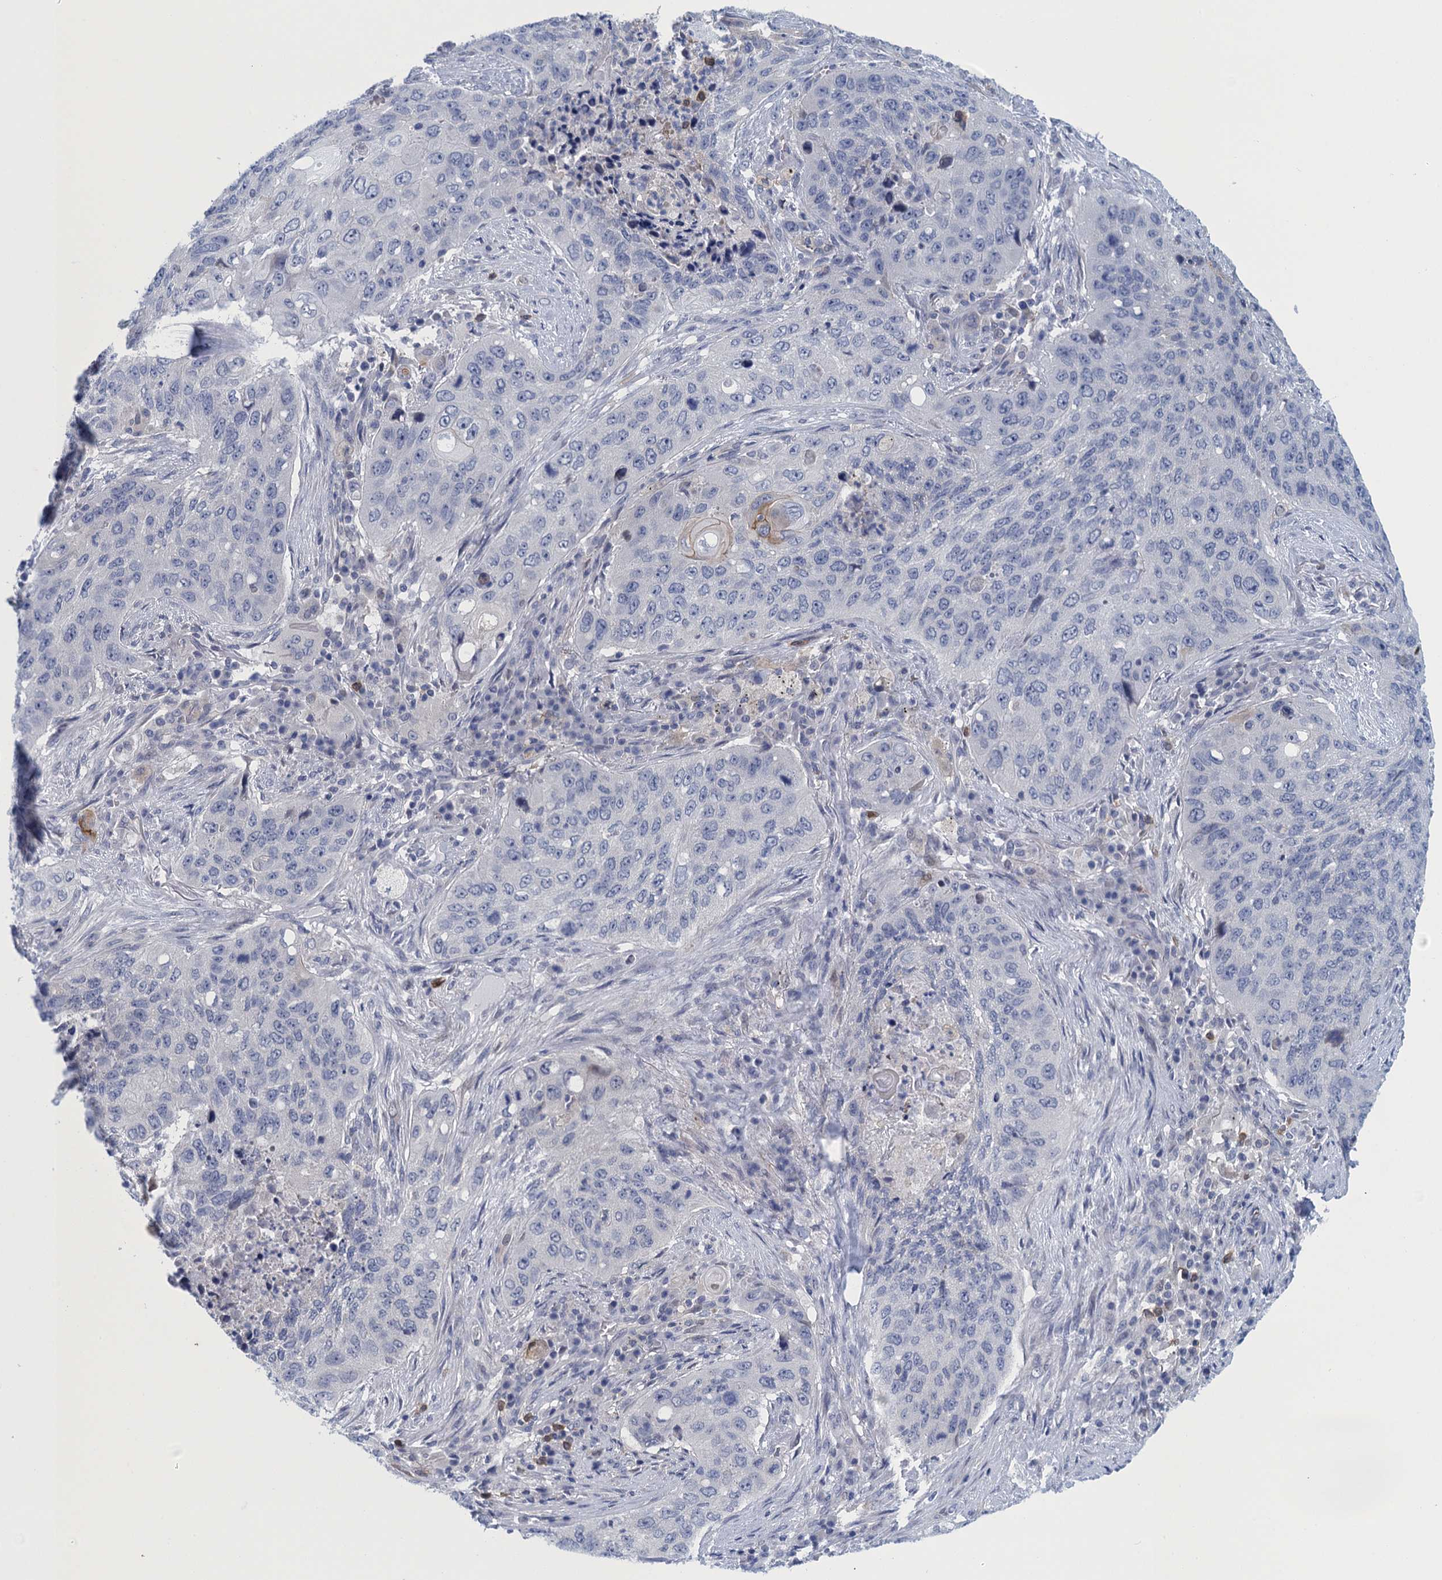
{"staining": {"intensity": "negative", "quantity": "none", "location": "none"}, "tissue": "lung cancer", "cell_type": "Tumor cells", "image_type": "cancer", "snomed": [{"axis": "morphology", "description": "Squamous cell carcinoma, NOS"}, {"axis": "topography", "description": "Lung"}], "caption": "Tumor cells are negative for brown protein staining in lung squamous cell carcinoma.", "gene": "SCEL", "patient": {"sex": "female", "age": 63}}